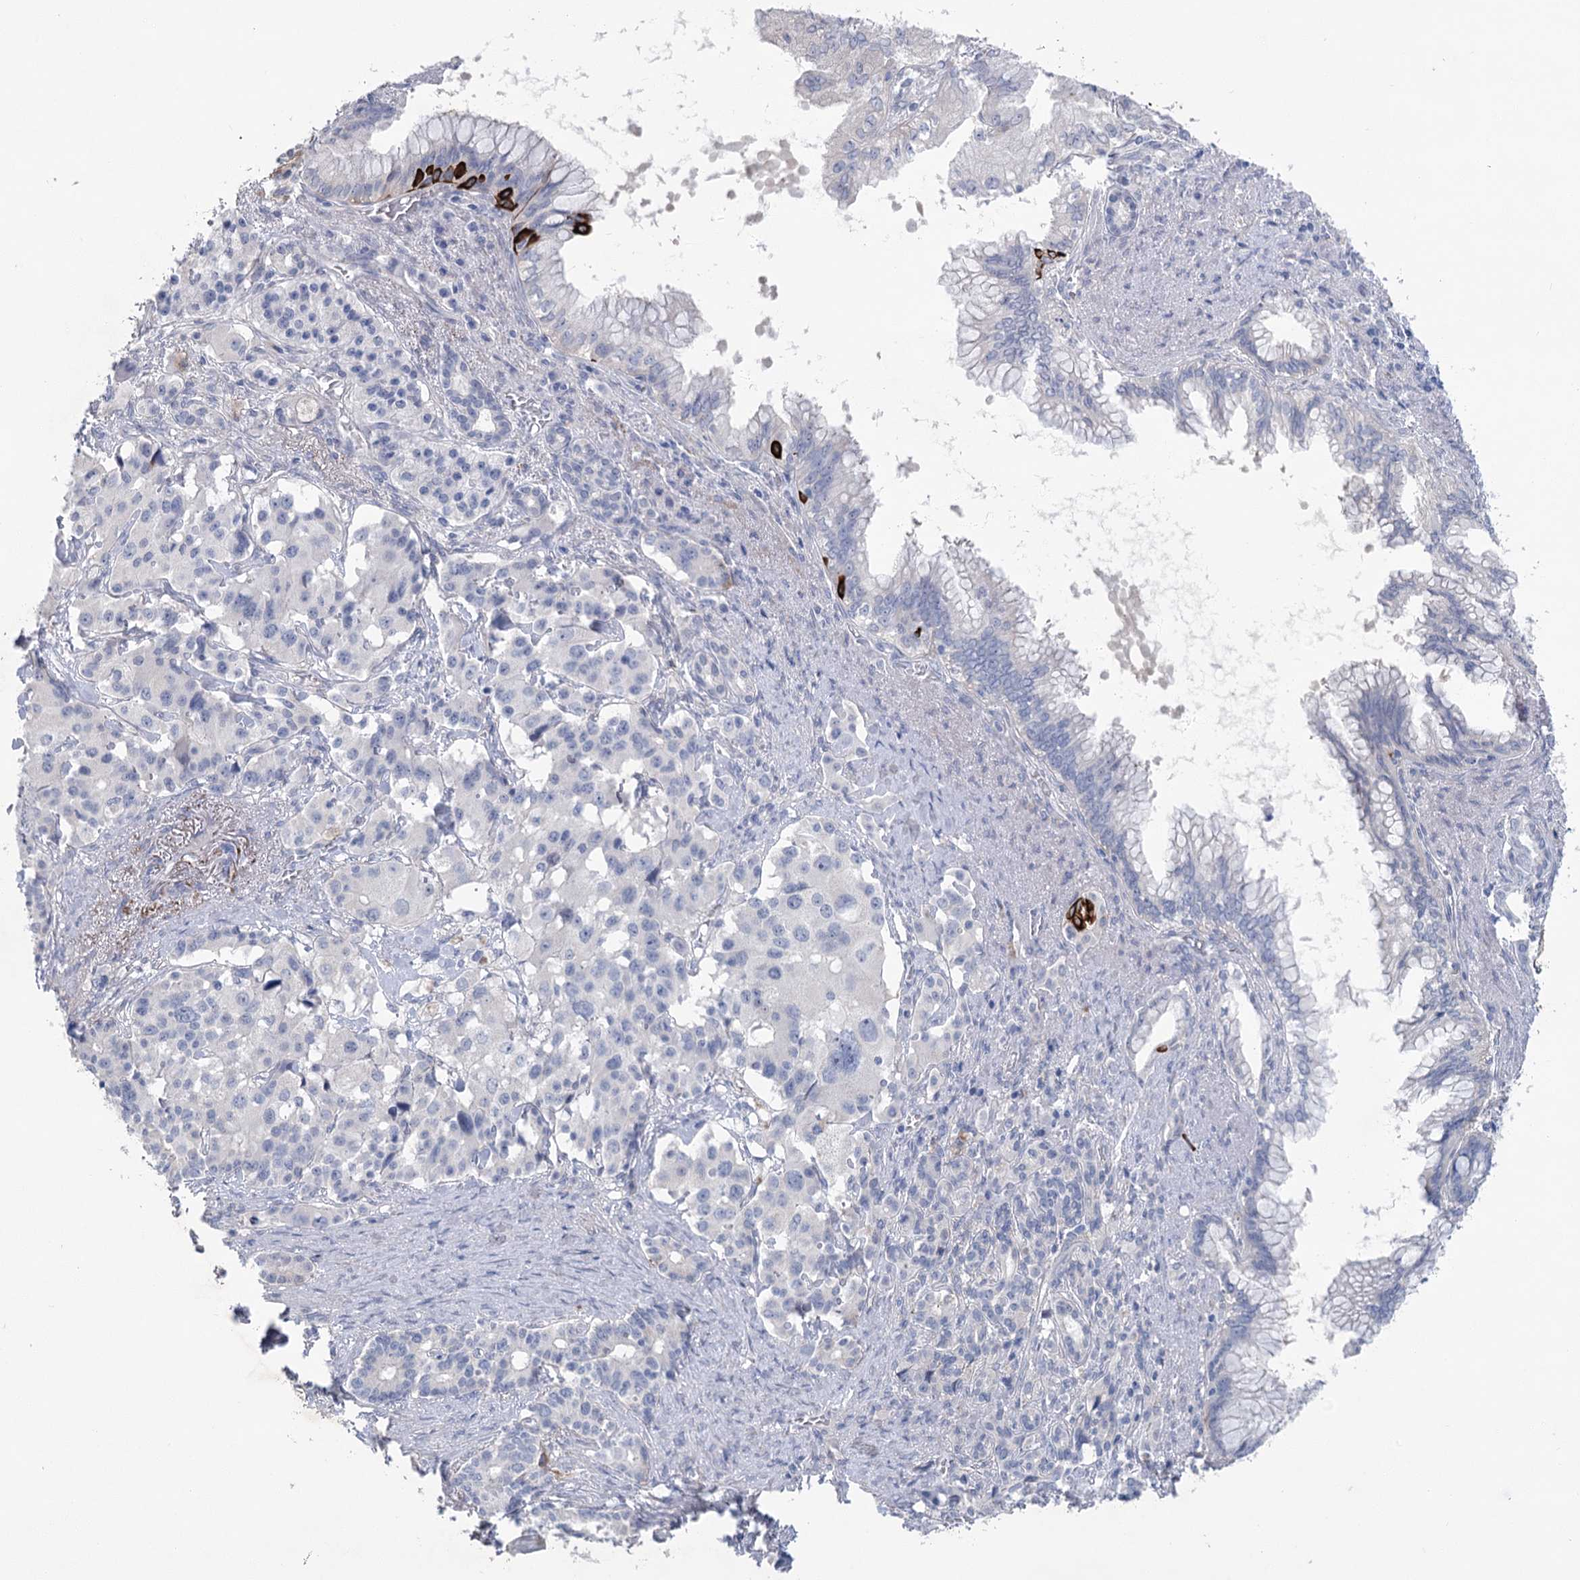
{"staining": {"intensity": "negative", "quantity": "none", "location": "none"}, "tissue": "pancreatic cancer", "cell_type": "Tumor cells", "image_type": "cancer", "snomed": [{"axis": "morphology", "description": "Adenocarcinoma, NOS"}, {"axis": "topography", "description": "Pancreas"}], "caption": "The immunohistochemistry (IHC) micrograph has no significant expression in tumor cells of adenocarcinoma (pancreatic) tissue.", "gene": "CCDC88A", "patient": {"sex": "female", "age": 74}}